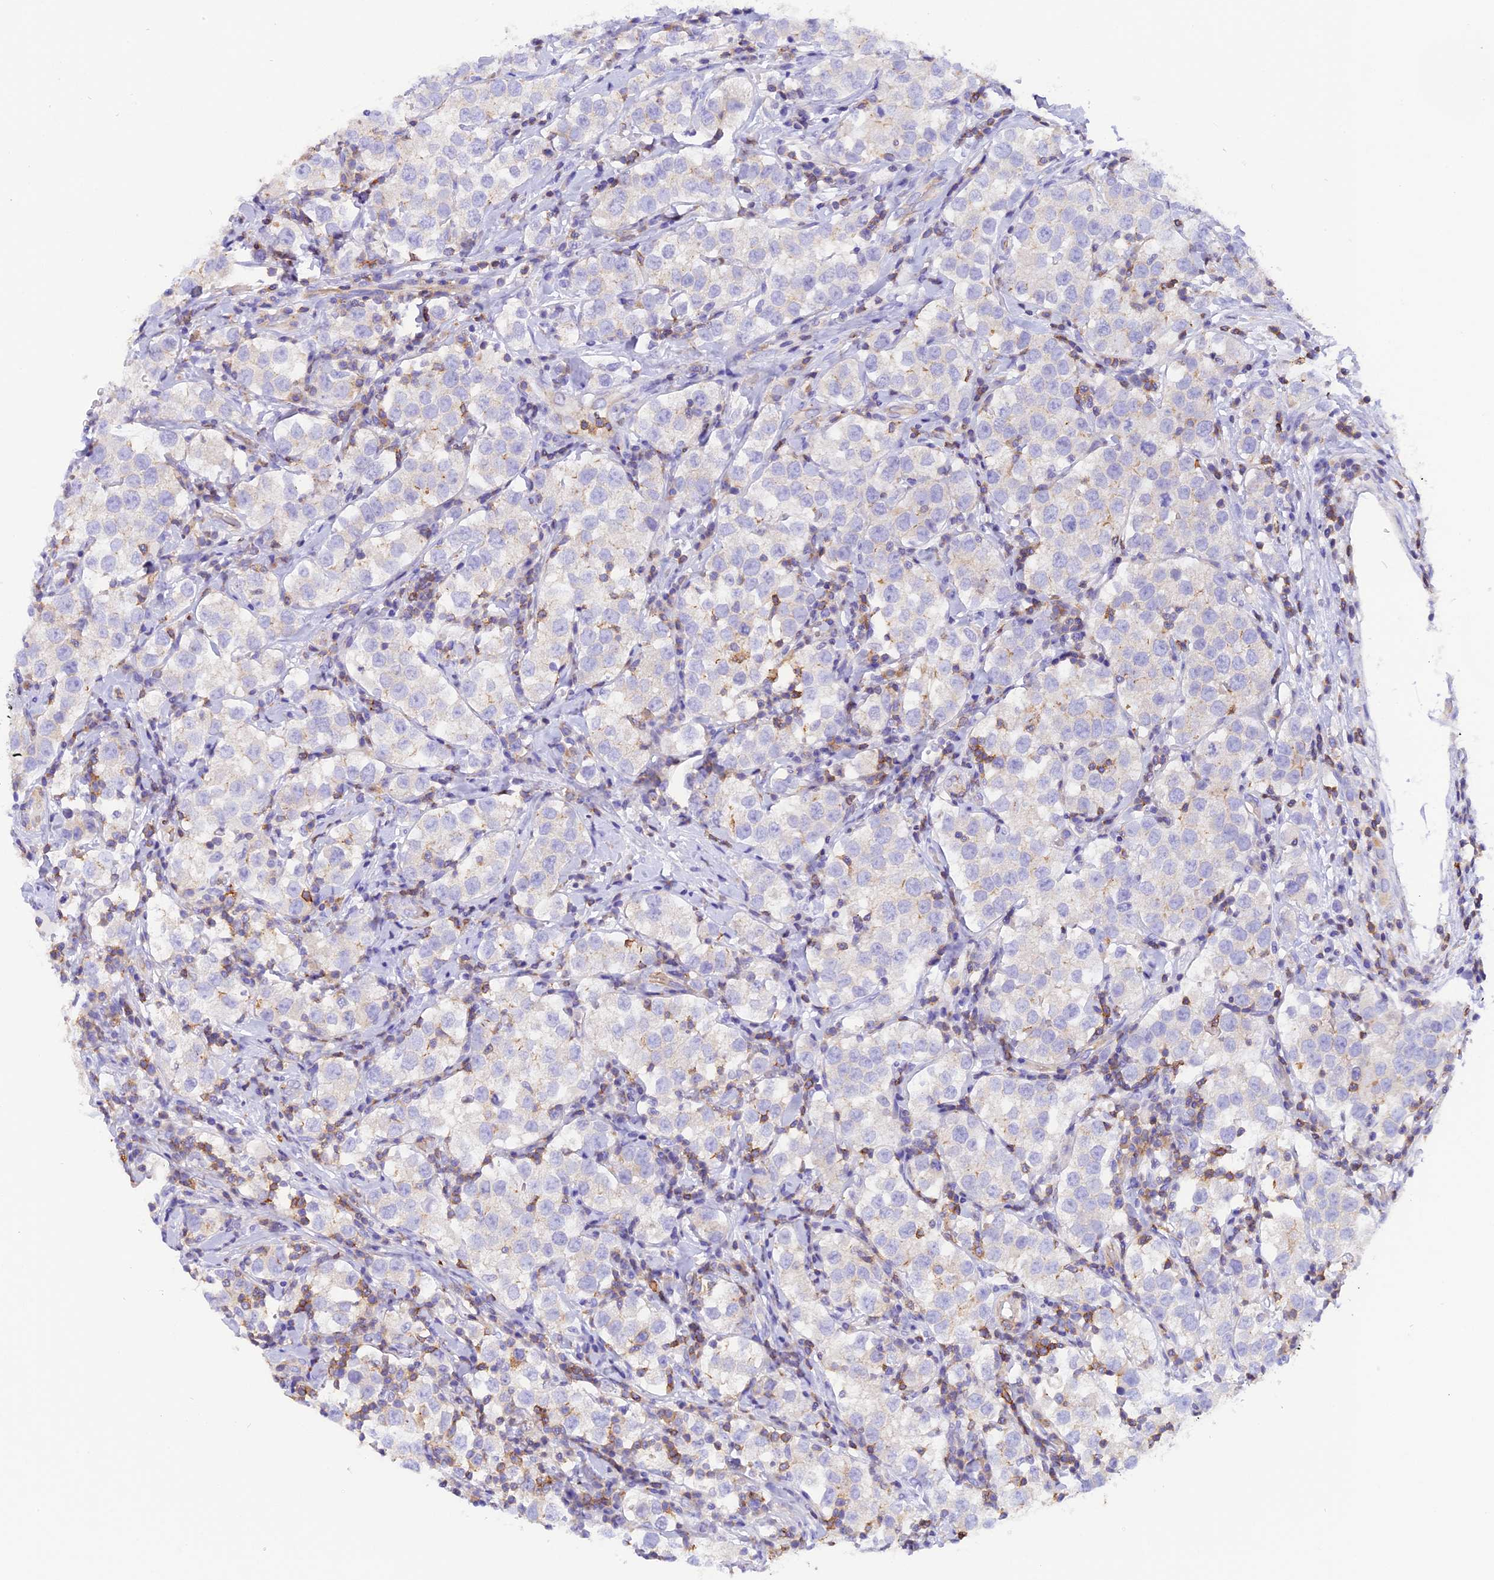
{"staining": {"intensity": "negative", "quantity": "none", "location": "none"}, "tissue": "testis cancer", "cell_type": "Tumor cells", "image_type": "cancer", "snomed": [{"axis": "morphology", "description": "Seminoma, NOS"}, {"axis": "topography", "description": "Testis"}], "caption": "Micrograph shows no significant protein staining in tumor cells of testis seminoma.", "gene": "FAM193A", "patient": {"sex": "male", "age": 34}}